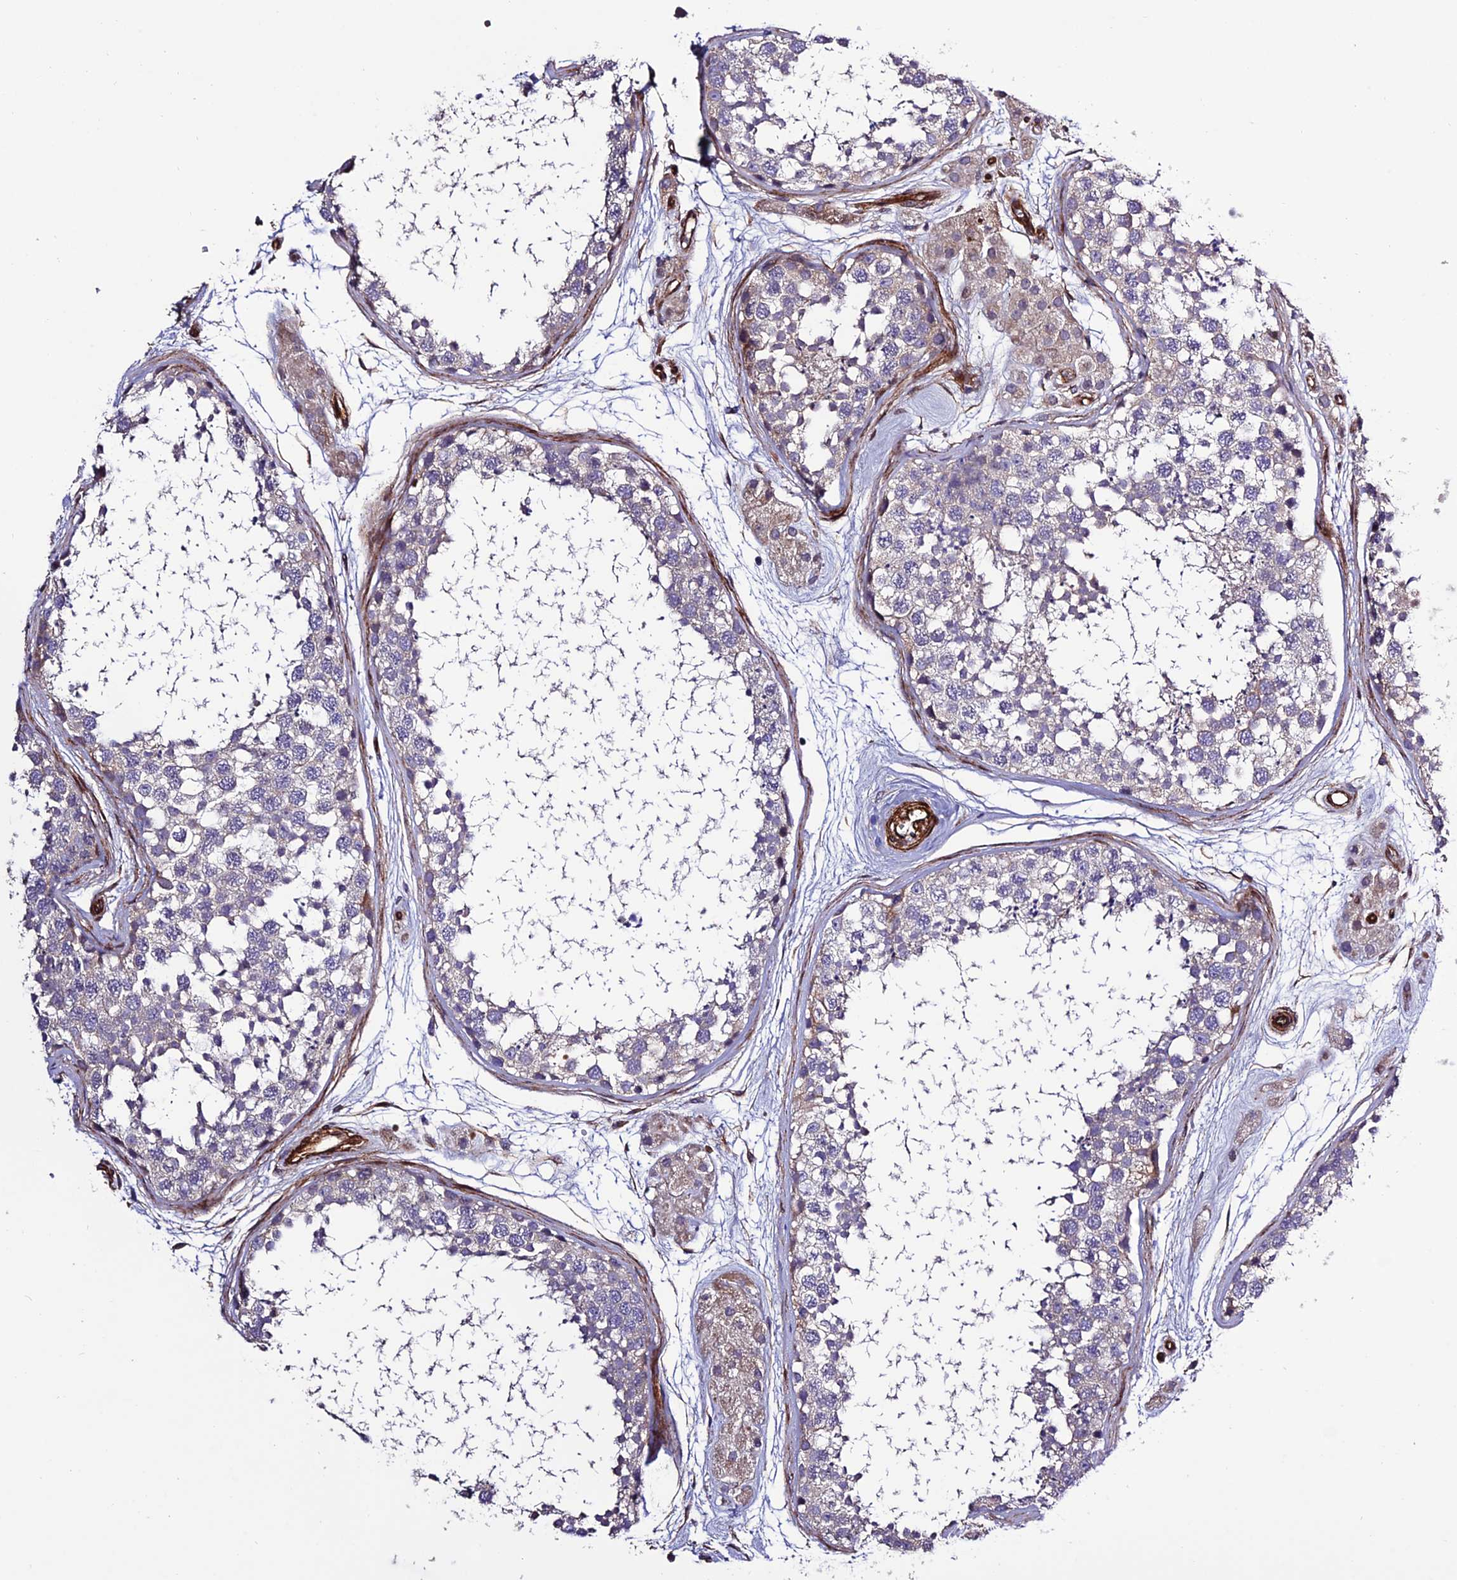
{"staining": {"intensity": "weak", "quantity": "25%-75%", "location": "cytoplasmic/membranous"}, "tissue": "testis", "cell_type": "Cells in seminiferous ducts", "image_type": "normal", "snomed": [{"axis": "morphology", "description": "Normal tissue, NOS"}, {"axis": "topography", "description": "Testis"}], "caption": "IHC staining of unremarkable testis, which displays low levels of weak cytoplasmic/membranous expression in approximately 25%-75% of cells in seminiferous ducts indicating weak cytoplasmic/membranous protein positivity. The staining was performed using DAB (brown) for protein detection and nuclei were counterstained in hematoxylin (blue).", "gene": "REX1BD", "patient": {"sex": "male", "age": 56}}